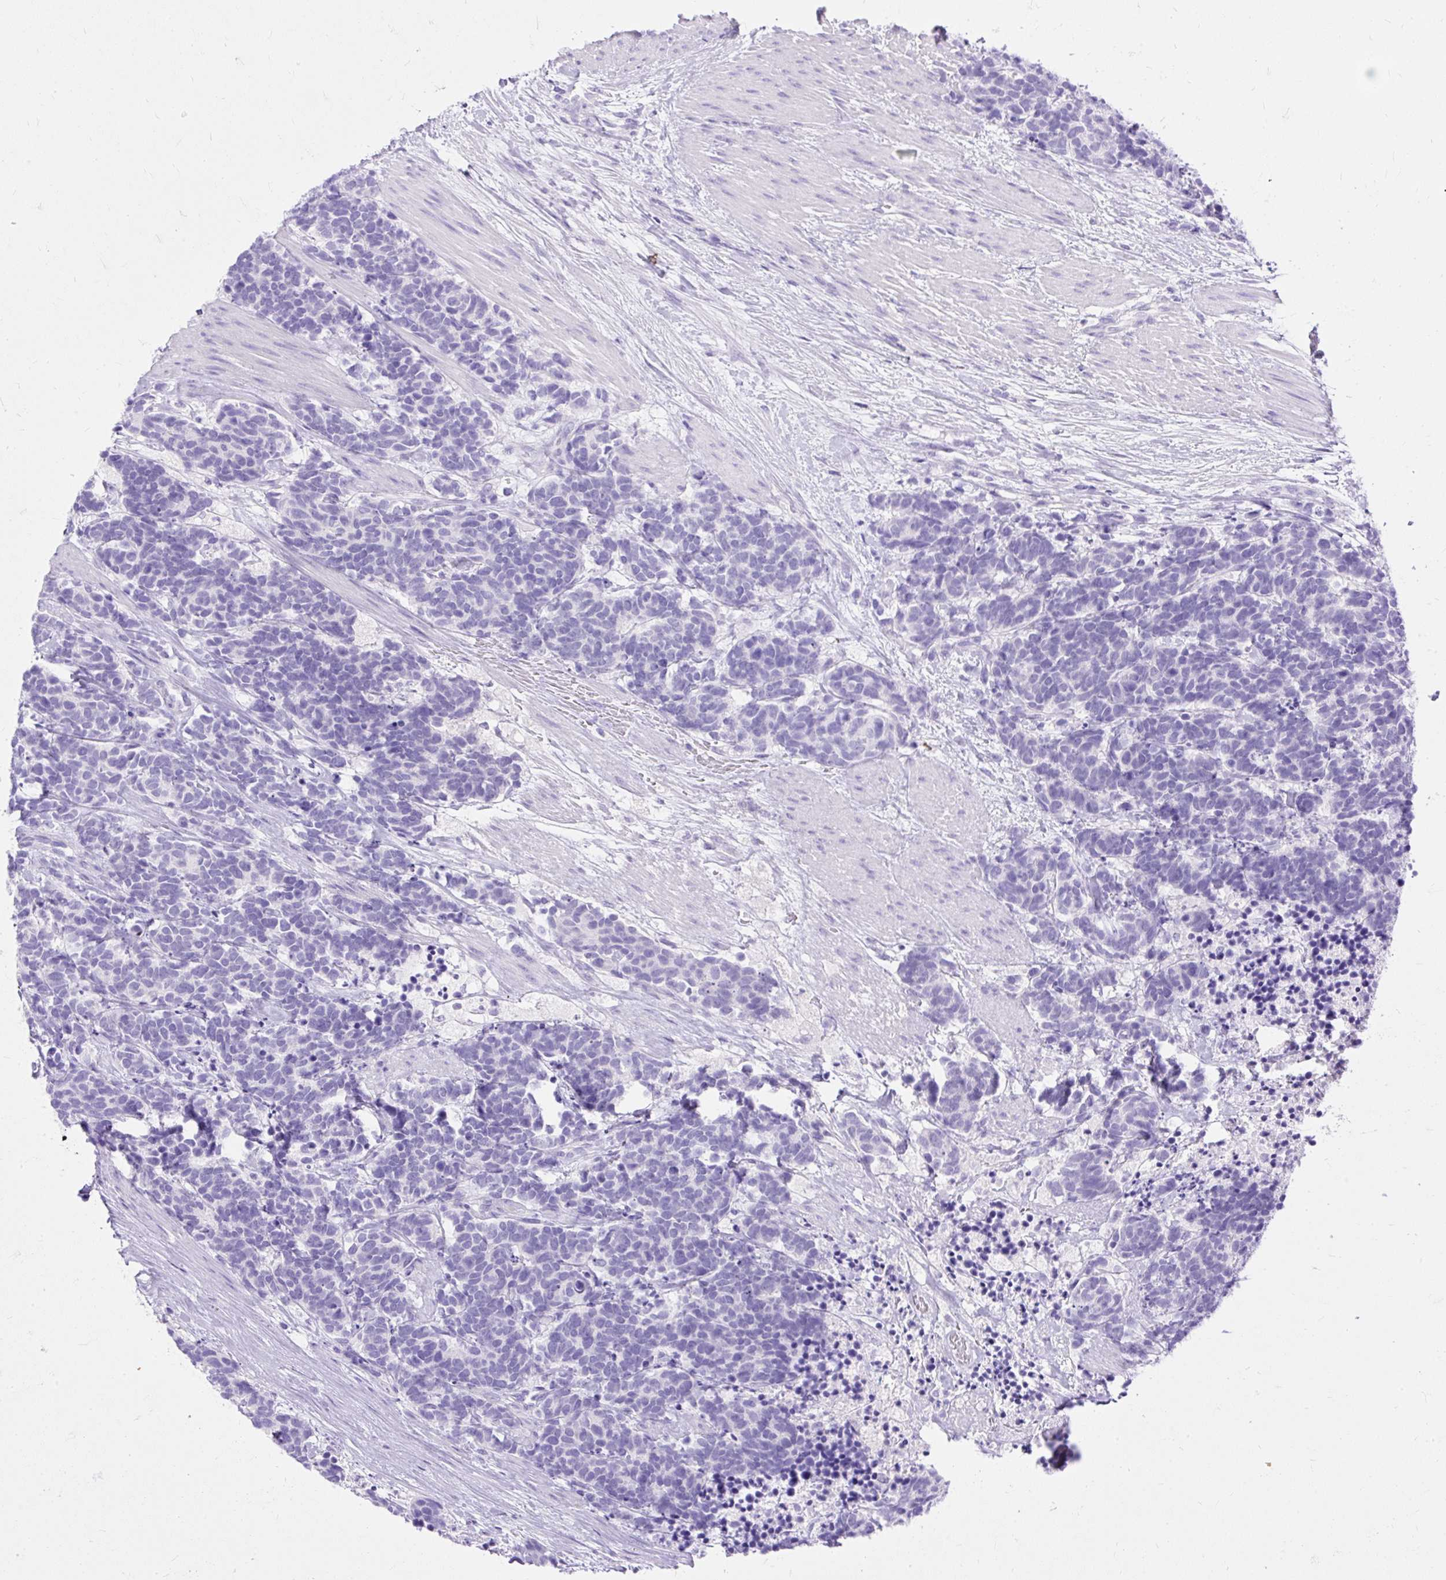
{"staining": {"intensity": "negative", "quantity": "none", "location": "none"}, "tissue": "carcinoid", "cell_type": "Tumor cells", "image_type": "cancer", "snomed": [{"axis": "morphology", "description": "Carcinoma, NOS"}, {"axis": "morphology", "description": "Carcinoid, malignant, NOS"}, {"axis": "topography", "description": "Prostate"}], "caption": "The histopathology image exhibits no staining of tumor cells in carcinoid.", "gene": "HEY1", "patient": {"sex": "male", "age": 57}}